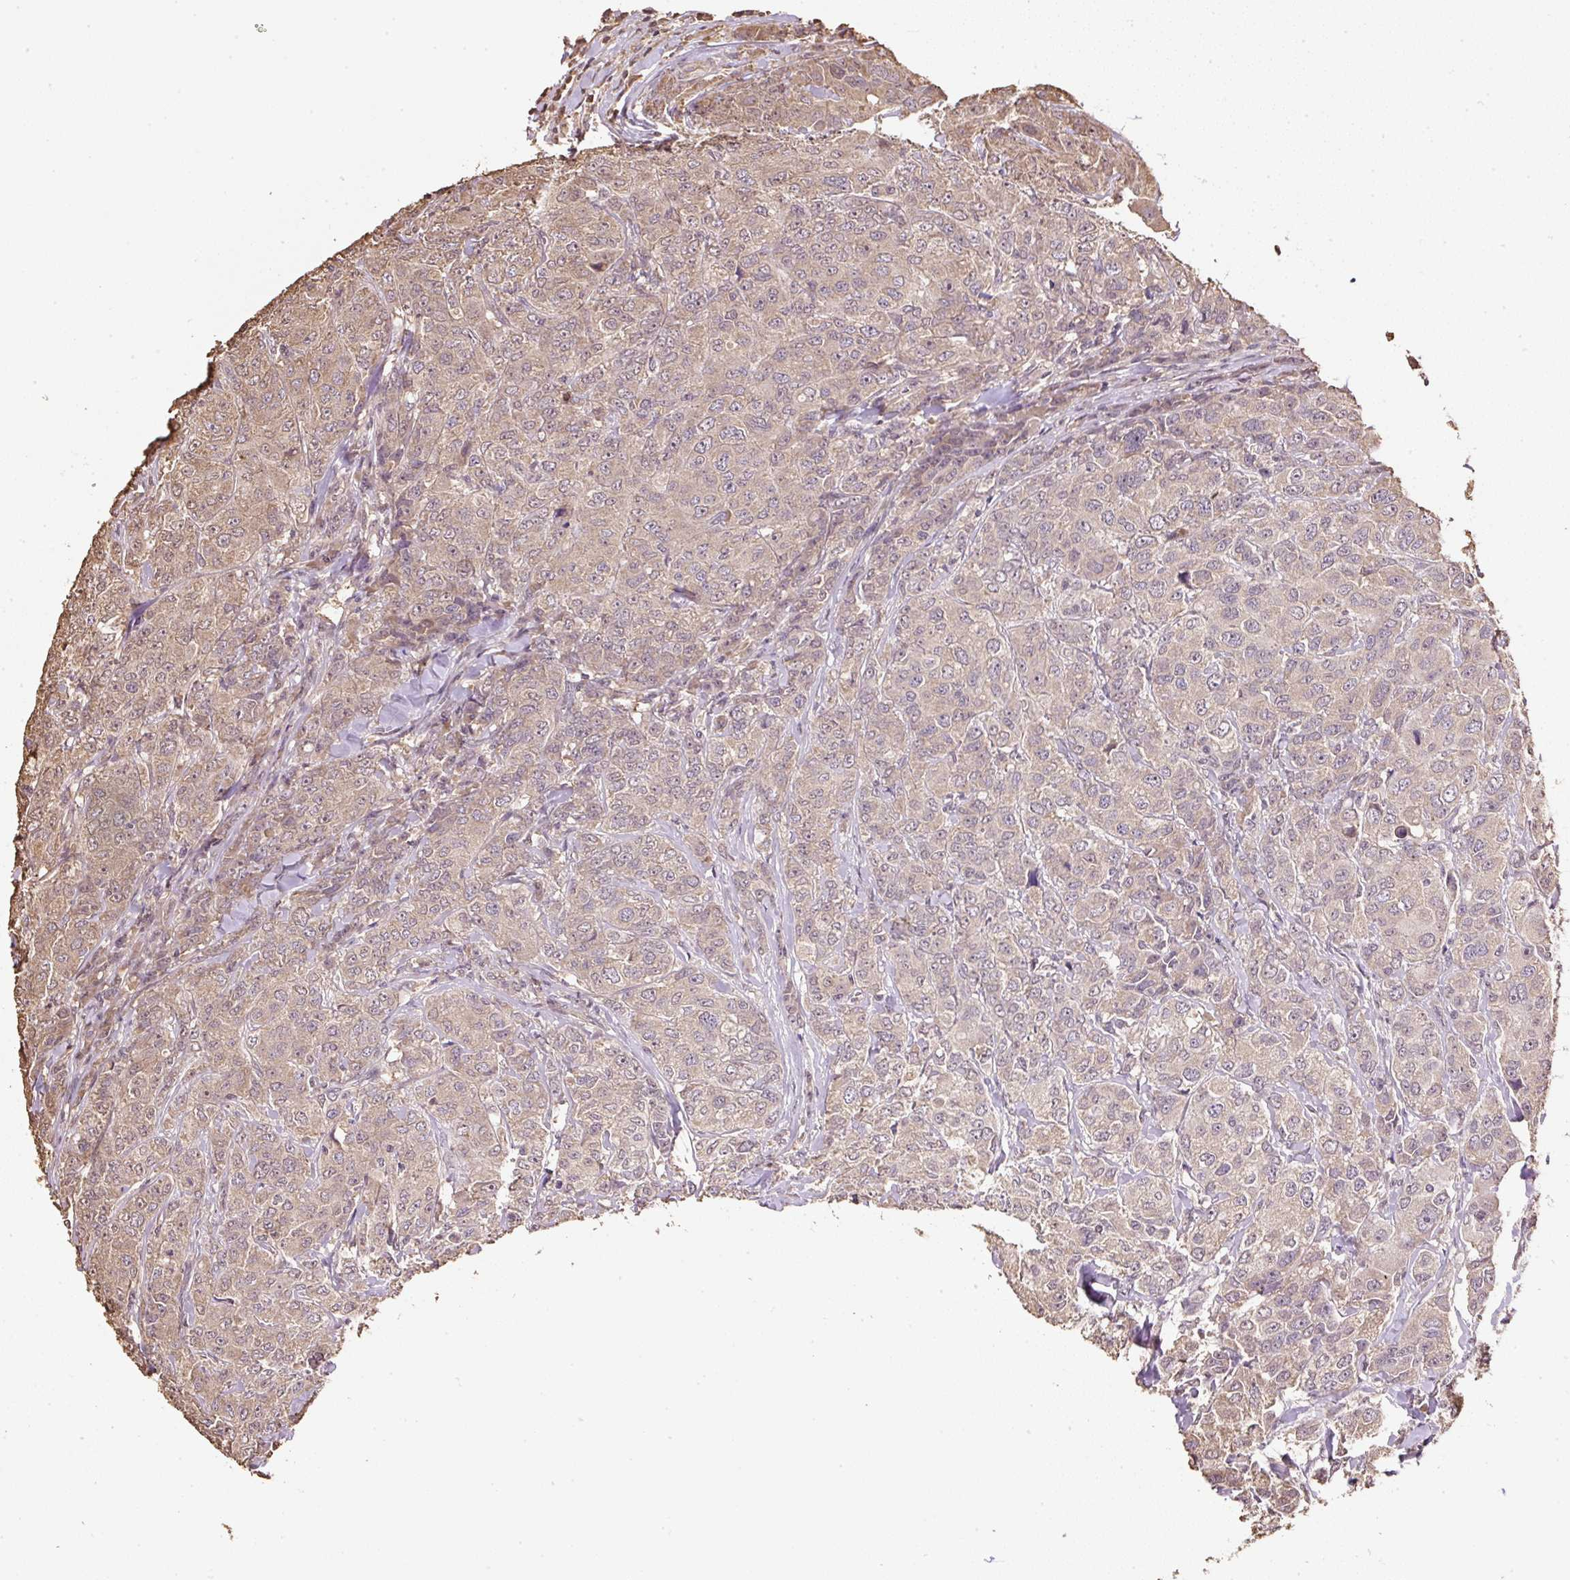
{"staining": {"intensity": "weak", "quantity": "25%-75%", "location": "cytoplasmic/membranous"}, "tissue": "breast cancer", "cell_type": "Tumor cells", "image_type": "cancer", "snomed": [{"axis": "morphology", "description": "Duct carcinoma"}, {"axis": "topography", "description": "Breast"}], "caption": "A low amount of weak cytoplasmic/membranous staining is present in approximately 25%-75% of tumor cells in intraductal carcinoma (breast) tissue.", "gene": "TMEM170B", "patient": {"sex": "female", "age": 43}}